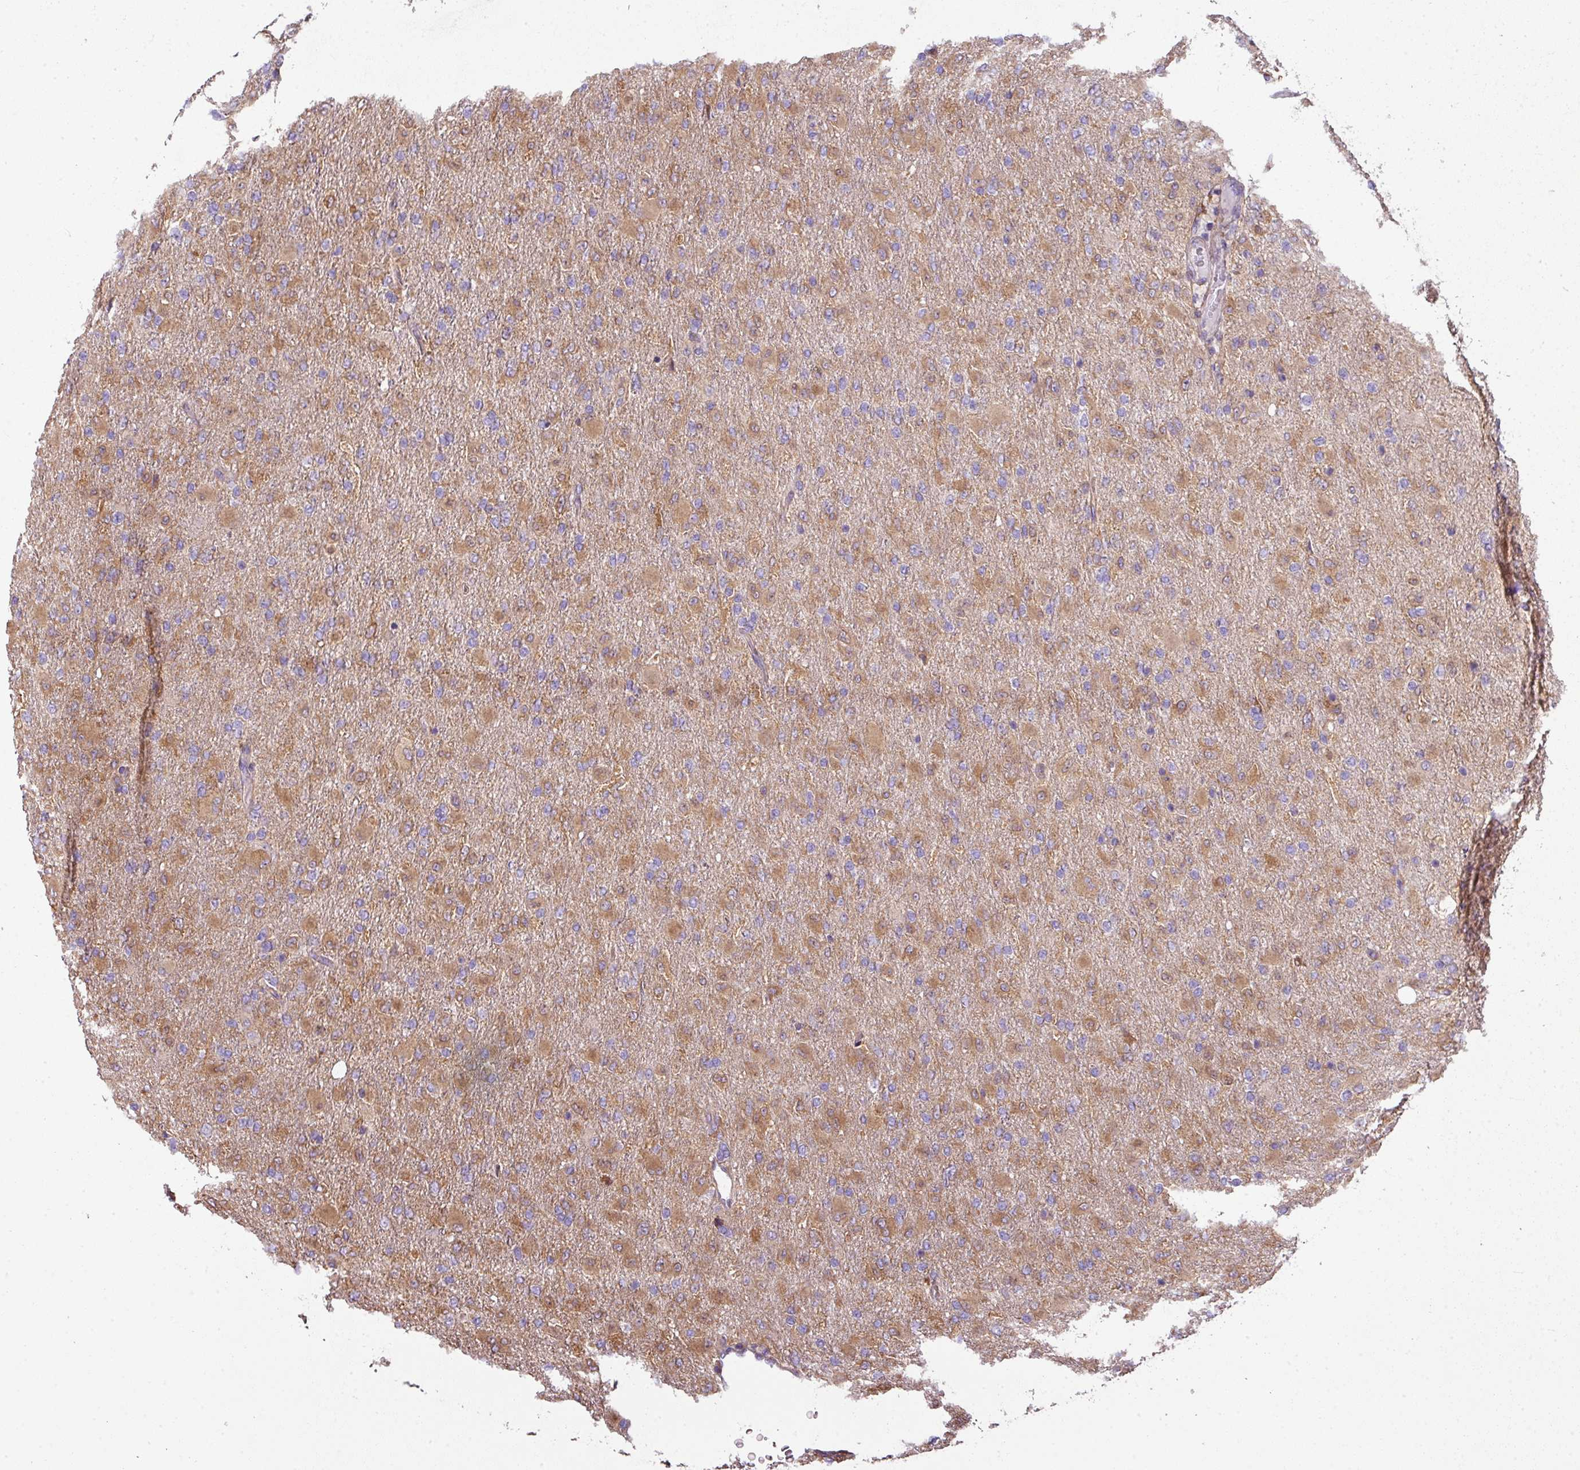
{"staining": {"intensity": "moderate", "quantity": ">75%", "location": "cytoplasmic/membranous"}, "tissue": "glioma", "cell_type": "Tumor cells", "image_type": "cancer", "snomed": [{"axis": "morphology", "description": "Glioma, malignant, Low grade"}, {"axis": "topography", "description": "Brain"}], "caption": "Tumor cells show medium levels of moderate cytoplasmic/membranous positivity in about >75% of cells in glioma.", "gene": "PALS2", "patient": {"sex": "male", "age": 65}}